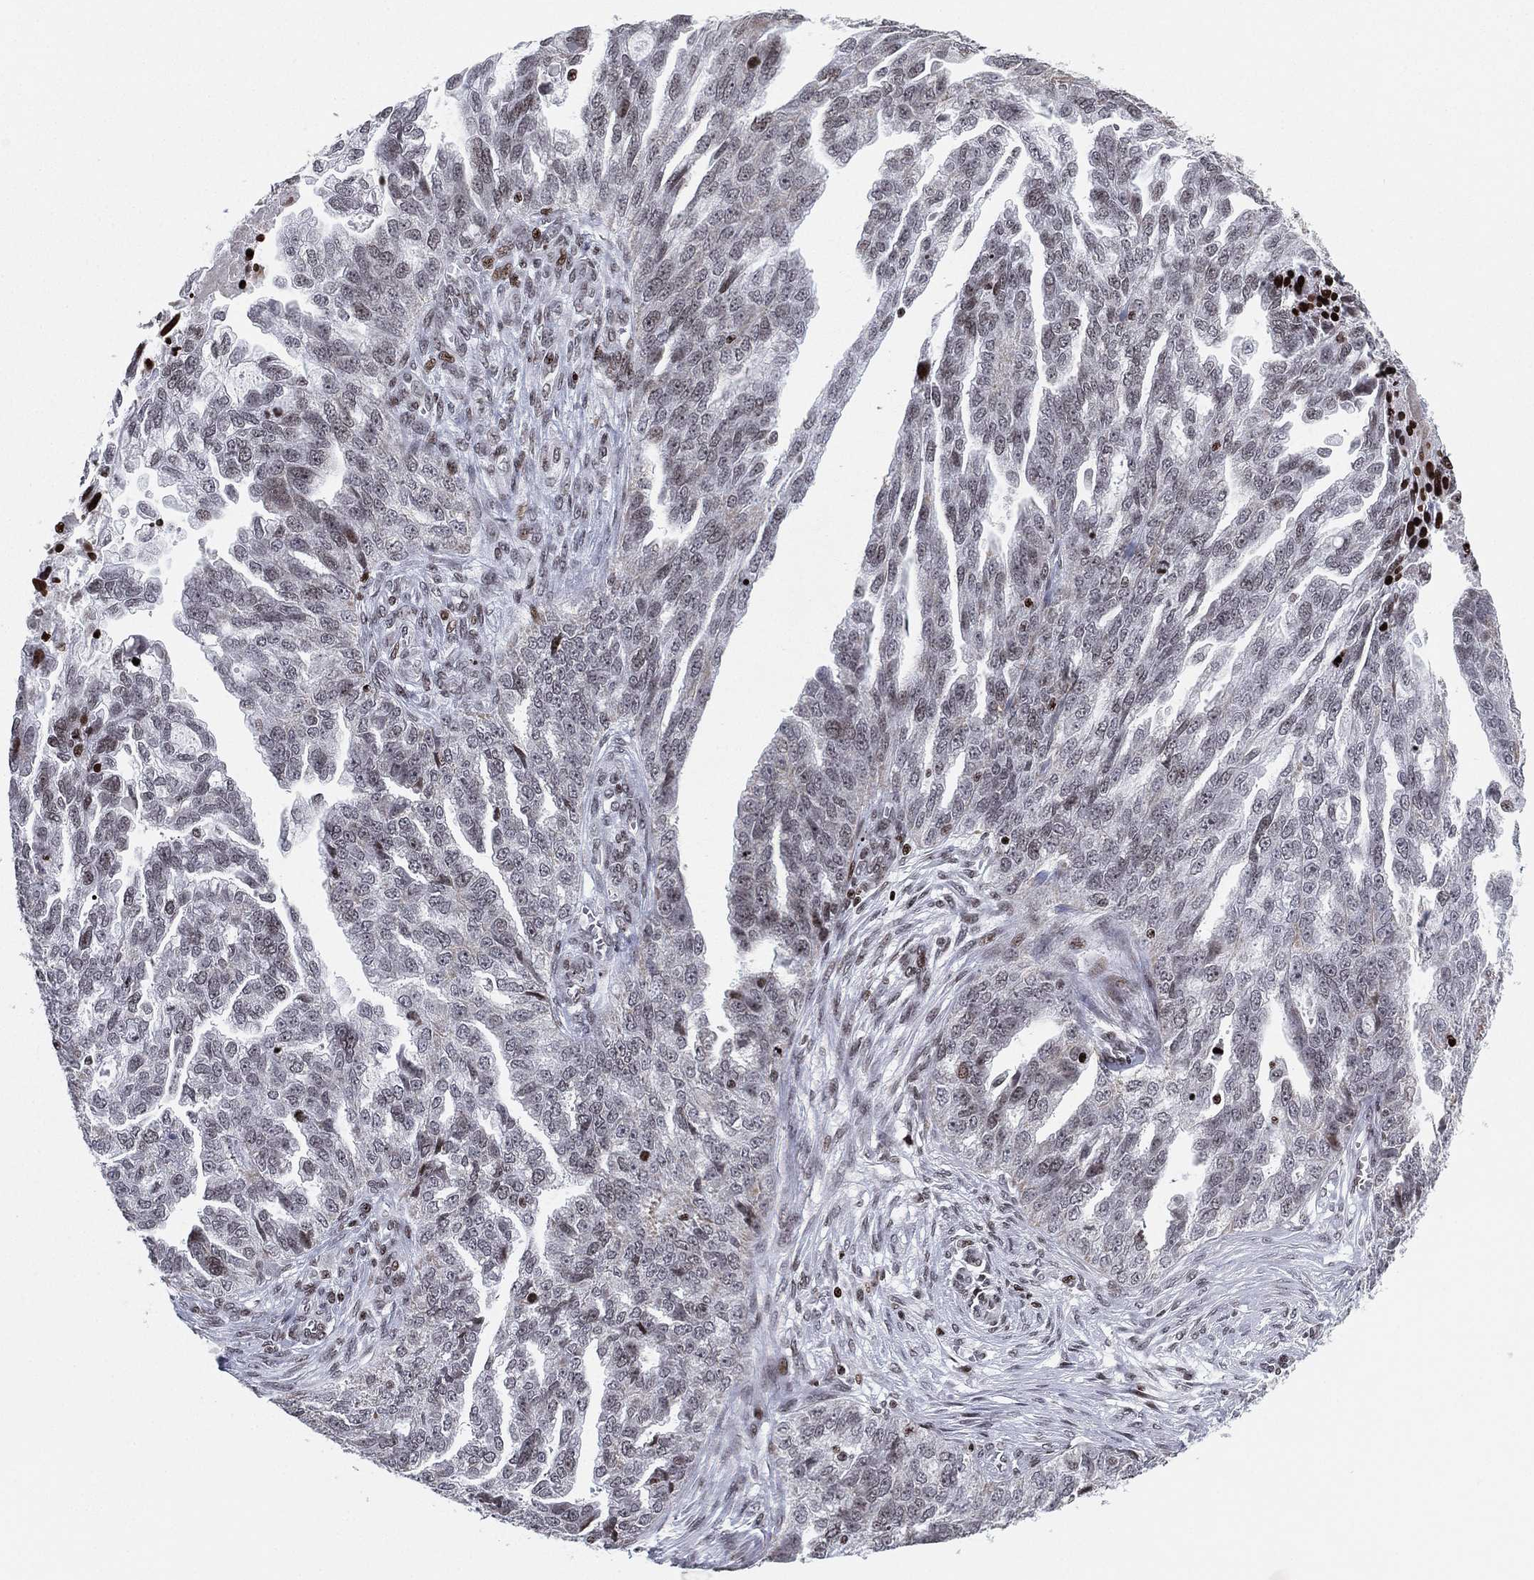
{"staining": {"intensity": "weak", "quantity": "<25%", "location": "nuclear"}, "tissue": "ovarian cancer", "cell_type": "Tumor cells", "image_type": "cancer", "snomed": [{"axis": "morphology", "description": "Cystadenocarcinoma, serous, NOS"}, {"axis": "topography", "description": "Ovary"}], "caption": "This is a histopathology image of immunohistochemistry staining of ovarian cancer, which shows no expression in tumor cells.", "gene": "MFSD14A", "patient": {"sex": "female", "age": 51}}